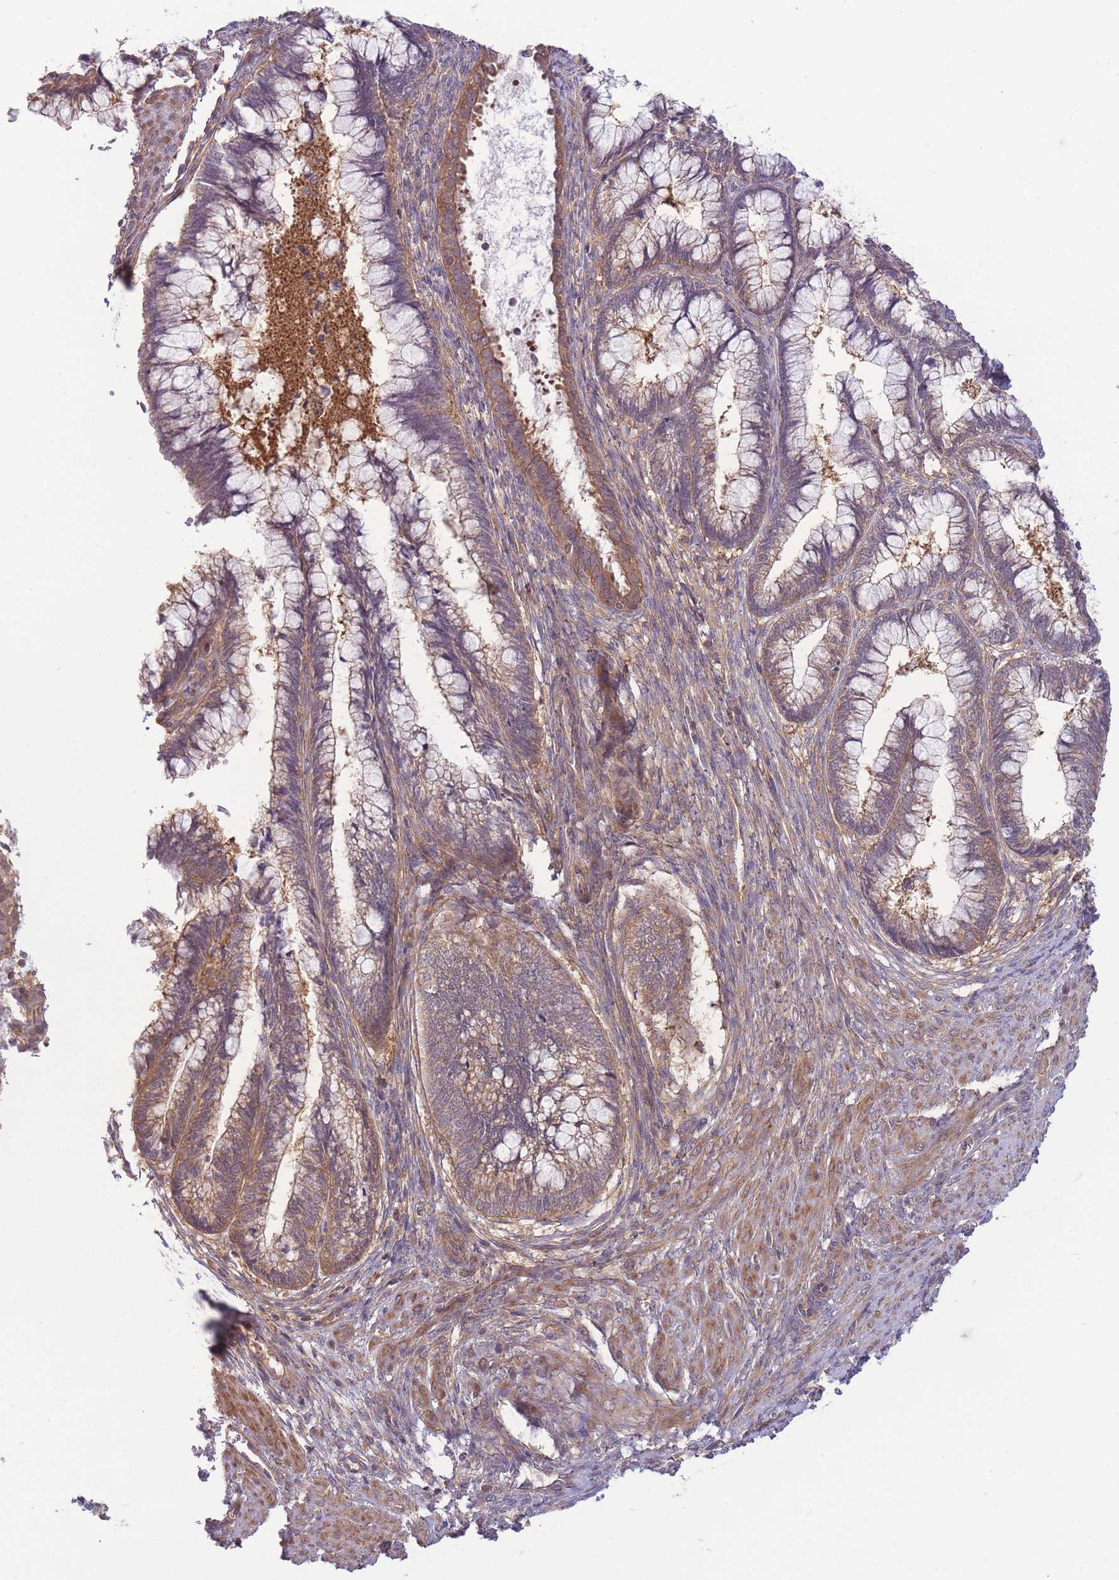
{"staining": {"intensity": "weak", "quantity": "<25%", "location": "cytoplasmic/membranous"}, "tissue": "cervical cancer", "cell_type": "Tumor cells", "image_type": "cancer", "snomed": [{"axis": "morphology", "description": "Adenocarcinoma, NOS"}, {"axis": "topography", "description": "Cervix"}], "caption": "DAB immunohistochemical staining of cervical cancer reveals no significant staining in tumor cells.", "gene": "PFDN6", "patient": {"sex": "female", "age": 44}}